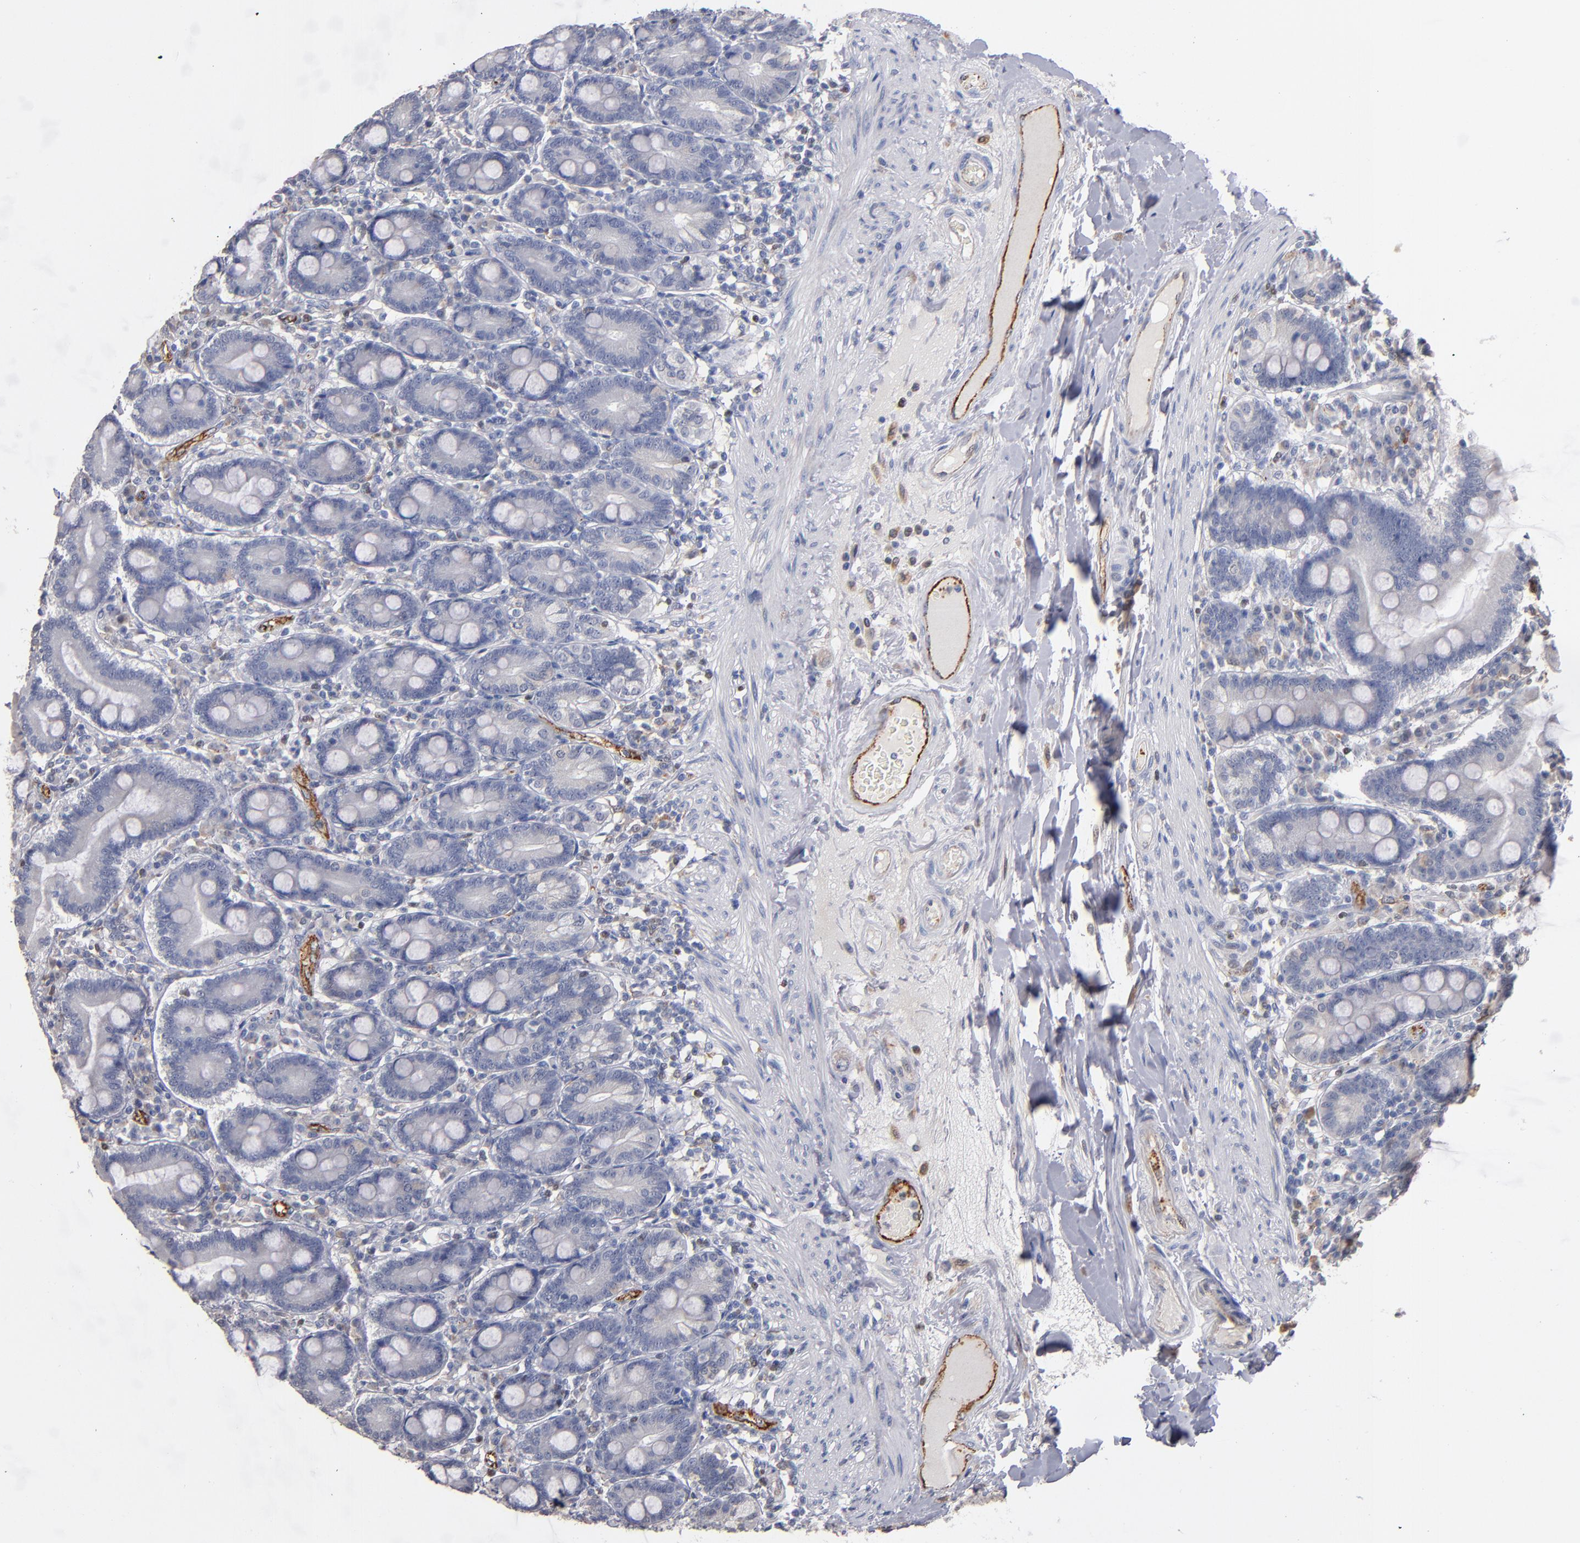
{"staining": {"intensity": "negative", "quantity": "none", "location": "none"}, "tissue": "duodenum", "cell_type": "Glandular cells", "image_type": "normal", "snomed": [{"axis": "morphology", "description": "Normal tissue, NOS"}, {"axis": "topography", "description": "Duodenum"}], "caption": "Histopathology image shows no protein staining in glandular cells of unremarkable duodenum. (Brightfield microscopy of DAB (3,3'-diaminobenzidine) immunohistochemistry at high magnification).", "gene": "SELP", "patient": {"sex": "female", "age": 64}}